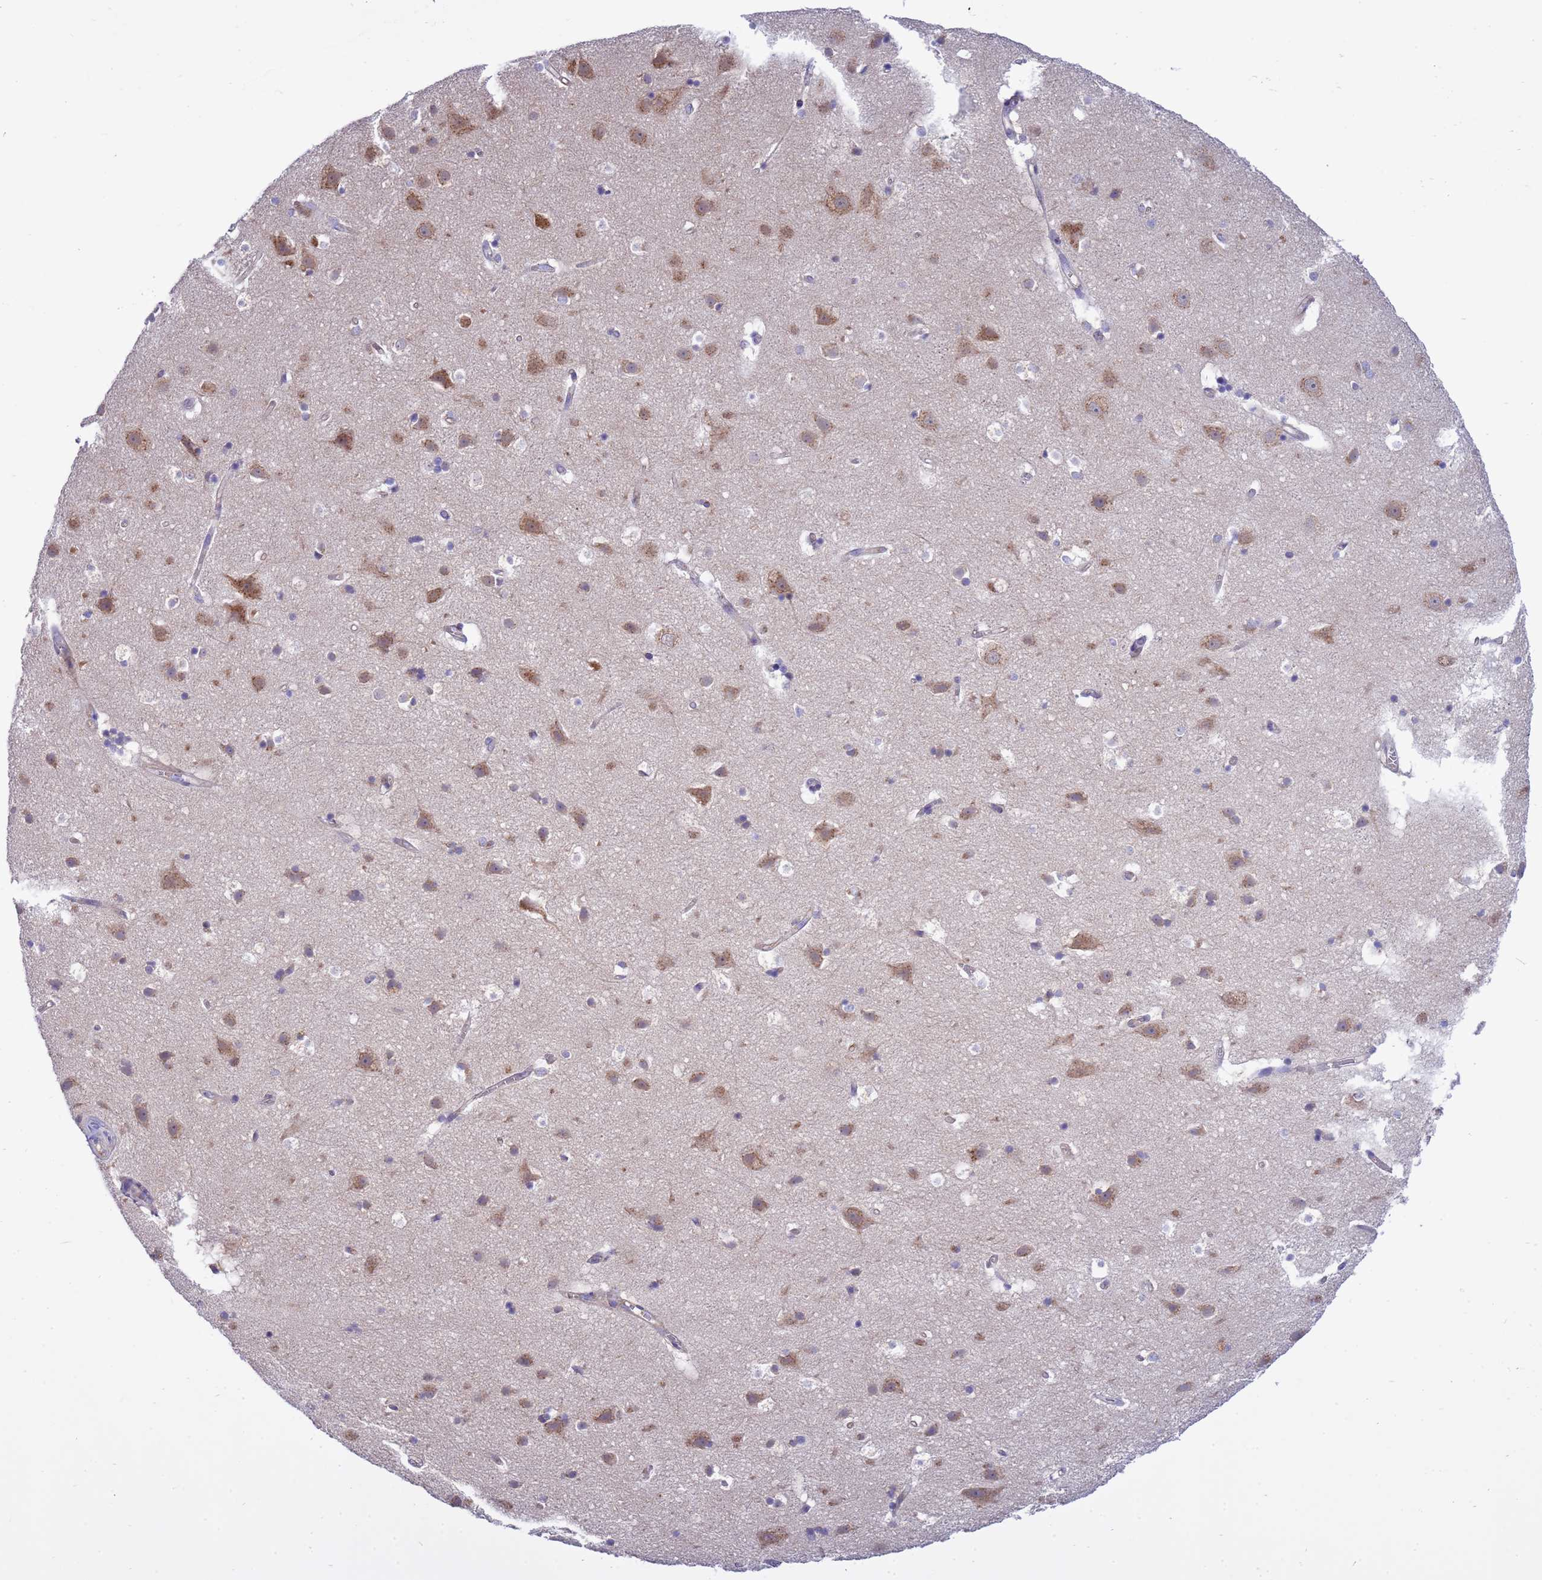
{"staining": {"intensity": "negative", "quantity": "none", "location": "none"}, "tissue": "cerebral cortex", "cell_type": "Endothelial cells", "image_type": "normal", "snomed": [{"axis": "morphology", "description": "Normal tissue, NOS"}, {"axis": "topography", "description": "Cerebral cortex"}], "caption": "The IHC histopathology image has no significant positivity in endothelial cells of cerebral cortex. The staining was performed using DAB to visualize the protein expression in brown, while the nuclei were stained in blue with hematoxylin (Magnification: 20x).", "gene": "ANAPC1", "patient": {"sex": "male", "age": 54}}